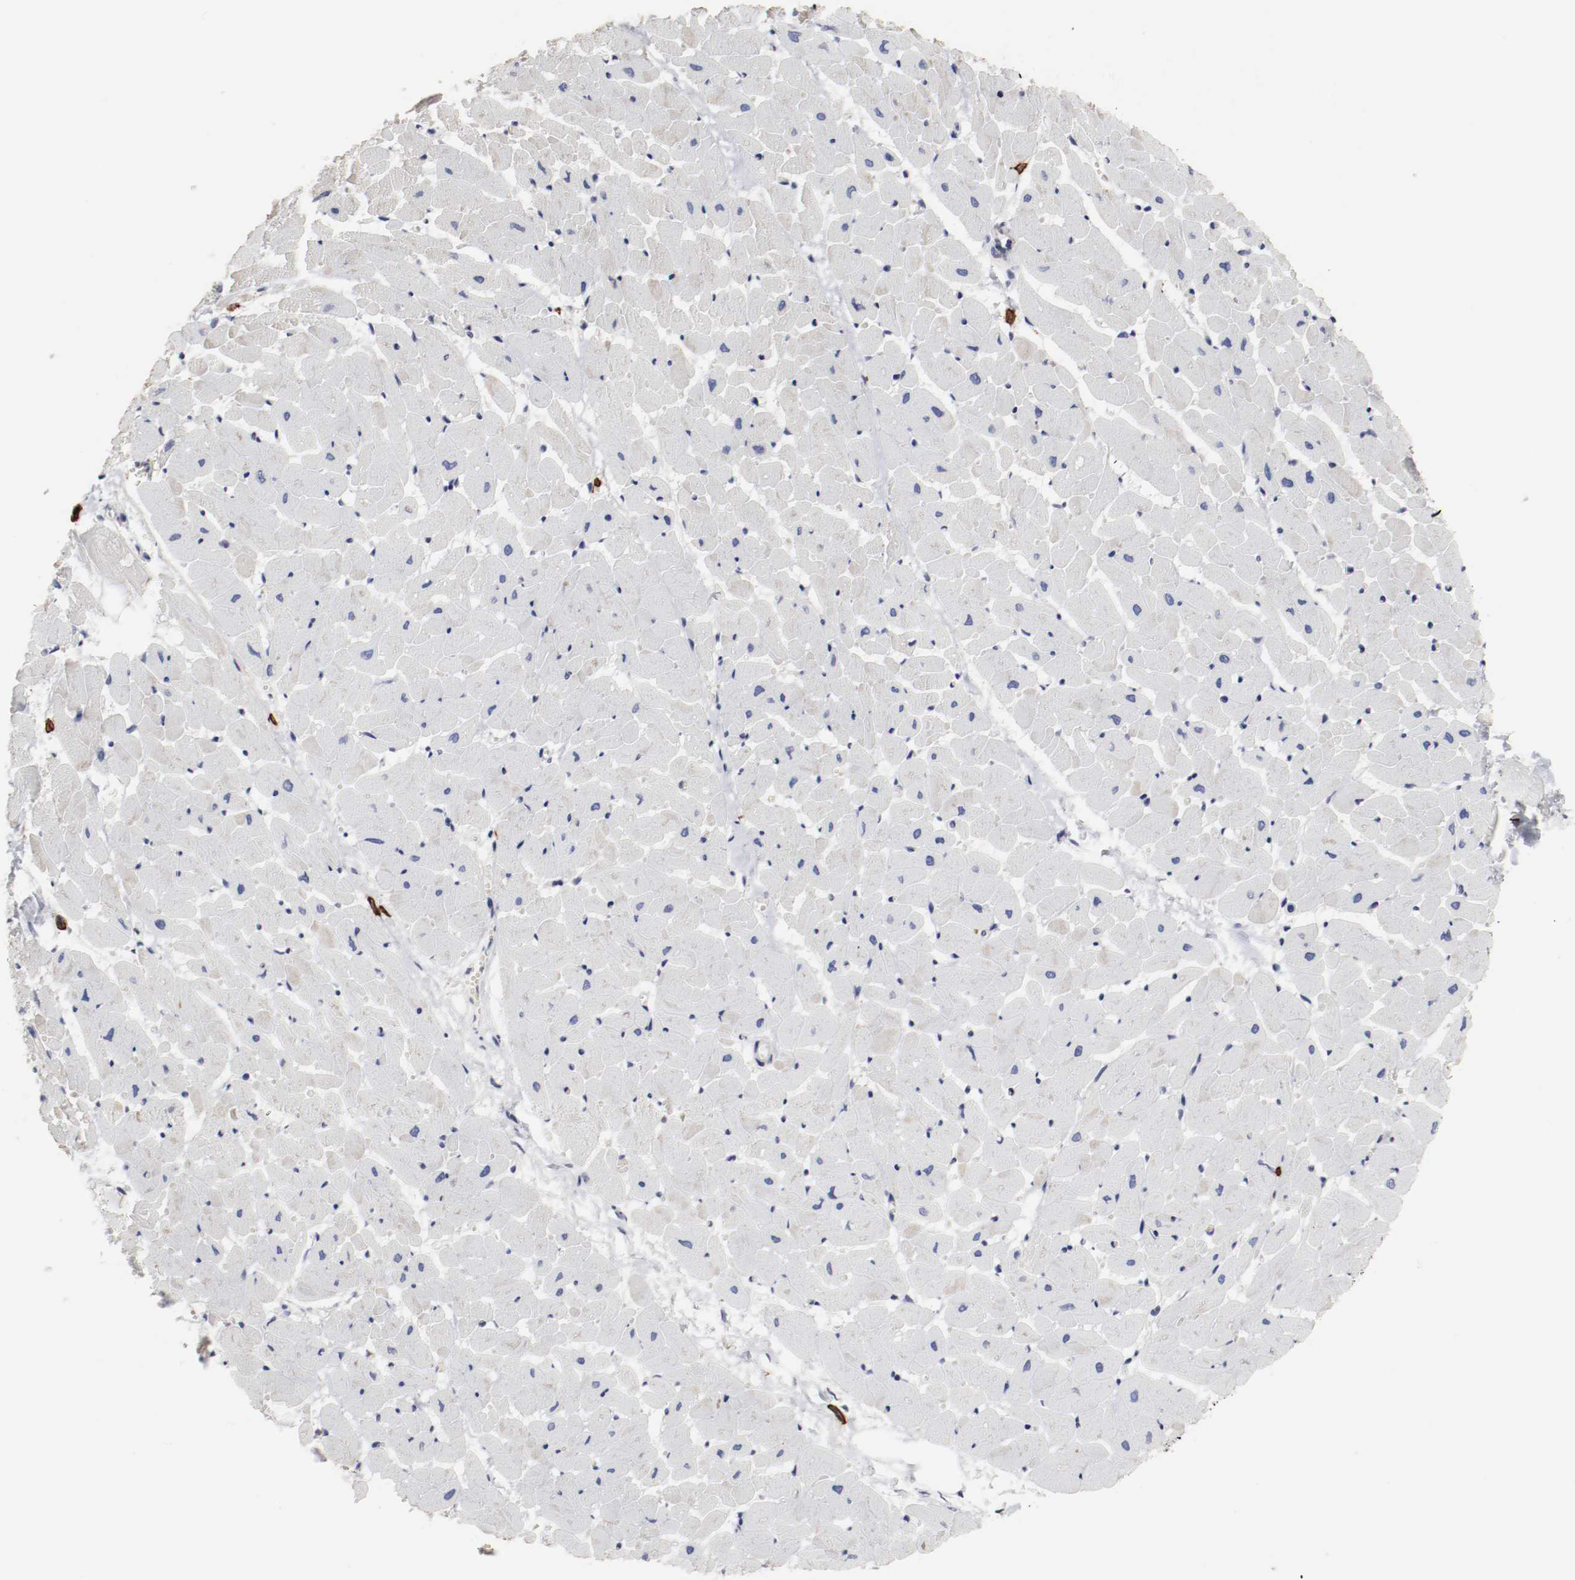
{"staining": {"intensity": "negative", "quantity": "none", "location": "none"}, "tissue": "heart muscle", "cell_type": "Cardiomyocytes", "image_type": "normal", "snomed": [{"axis": "morphology", "description": "Normal tissue, NOS"}, {"axis": "topography", "description": "Heart"}], "caption": "Heart muscle stained for a protein using IHC displays no positivity cardiomyocytes.", "gene": "KIT", "patient": {"sex": "female", "age": 19}}